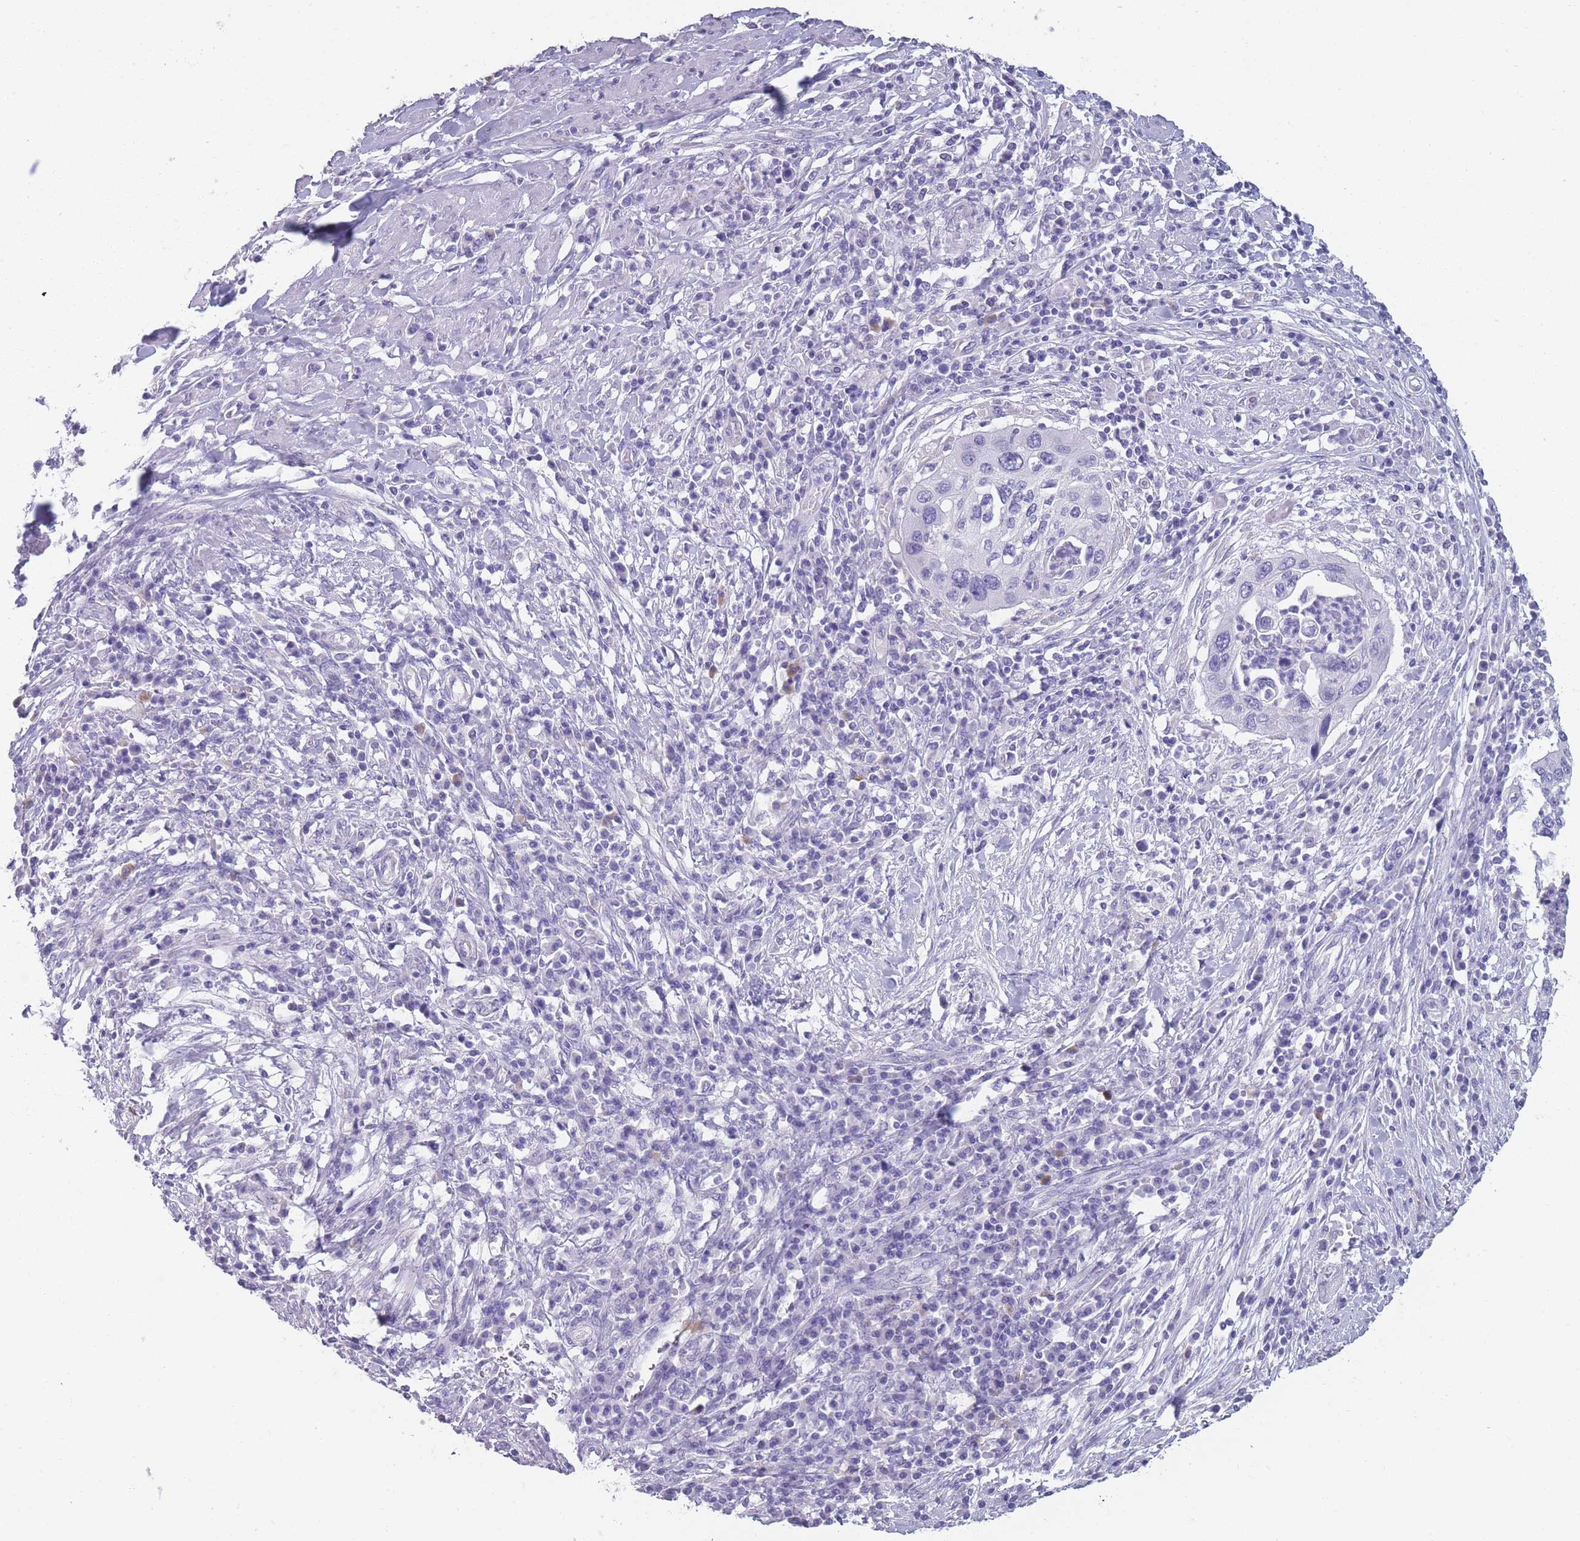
{"staining": {"intensity": "negative", "quantity": "none", "location": "none"}, "tissue": "cervical cancer", "cell_type": "Tumor cells", "image_type": "cancer", "snomed": [{"axis": "morphology", "description": "Squamous cell carcinoma, NOS"}, {"axis": "topography", "description": "Cervix"}], "caption": "Squamous cell carcinoma (cervical) was stained to show a protein in brown. There is no significant positivity in tumor cells.", "gene": "DCANP1", "patient": {"sex": "female", "age": 38}}